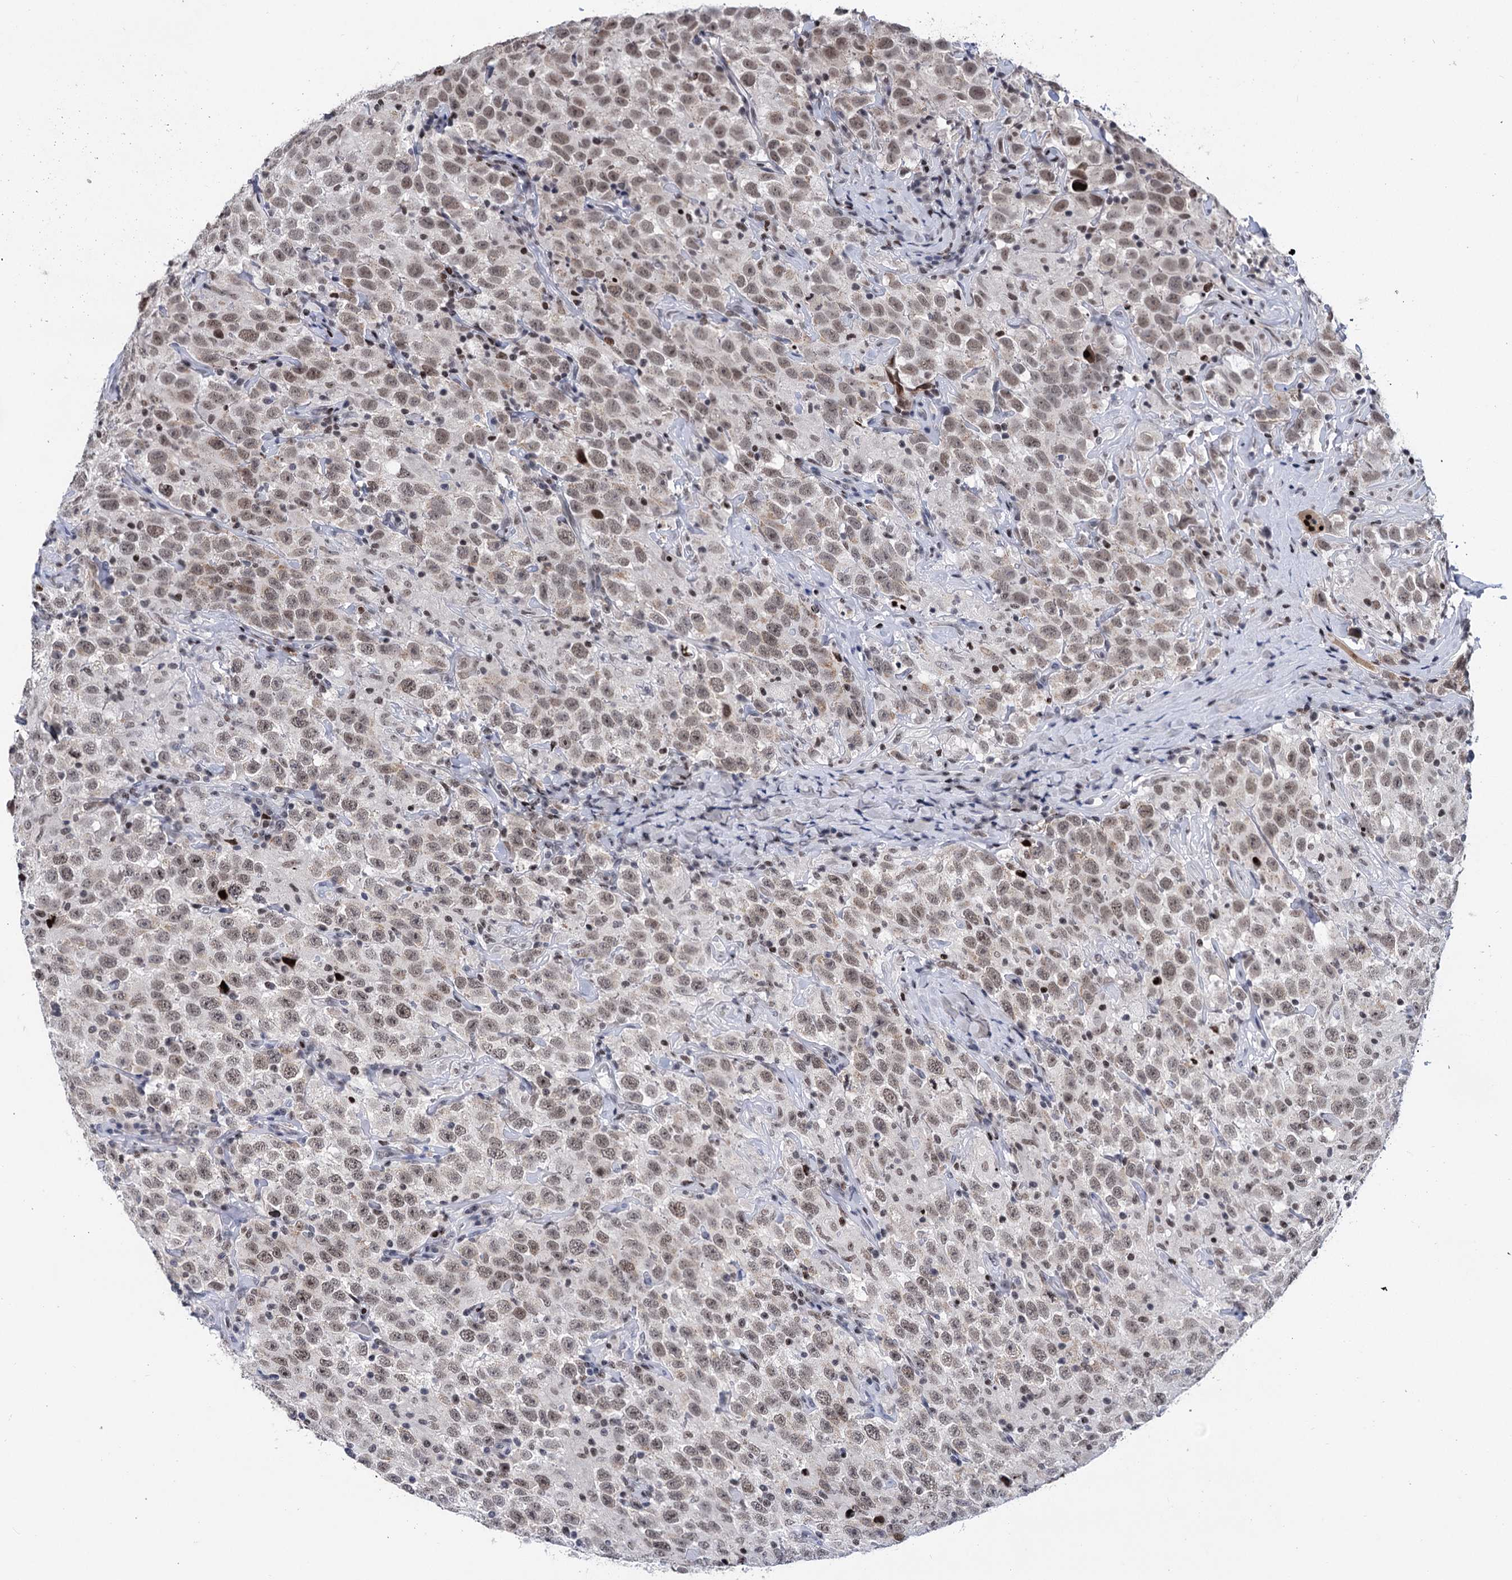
{"staining": {"intensity": "weak", "quantity": "25%-75%", "location": "nuclear"}, "tissue": "testis cancer", "cell_type": "Tumor cells", "image_type": "cancer", "snomed": [{"axis": "morphology", "description": "Seminoma, NOS"}, {"axis": "topography", "description": "Testis"}], "caption": "Protein staining of seminoma (testis) tissue demonstrates weak nuclear expression in approximately 25%-75% of tumor cells.", "gene": "ZCCHC10", "patient": {"sex": "male", "age": 41}}